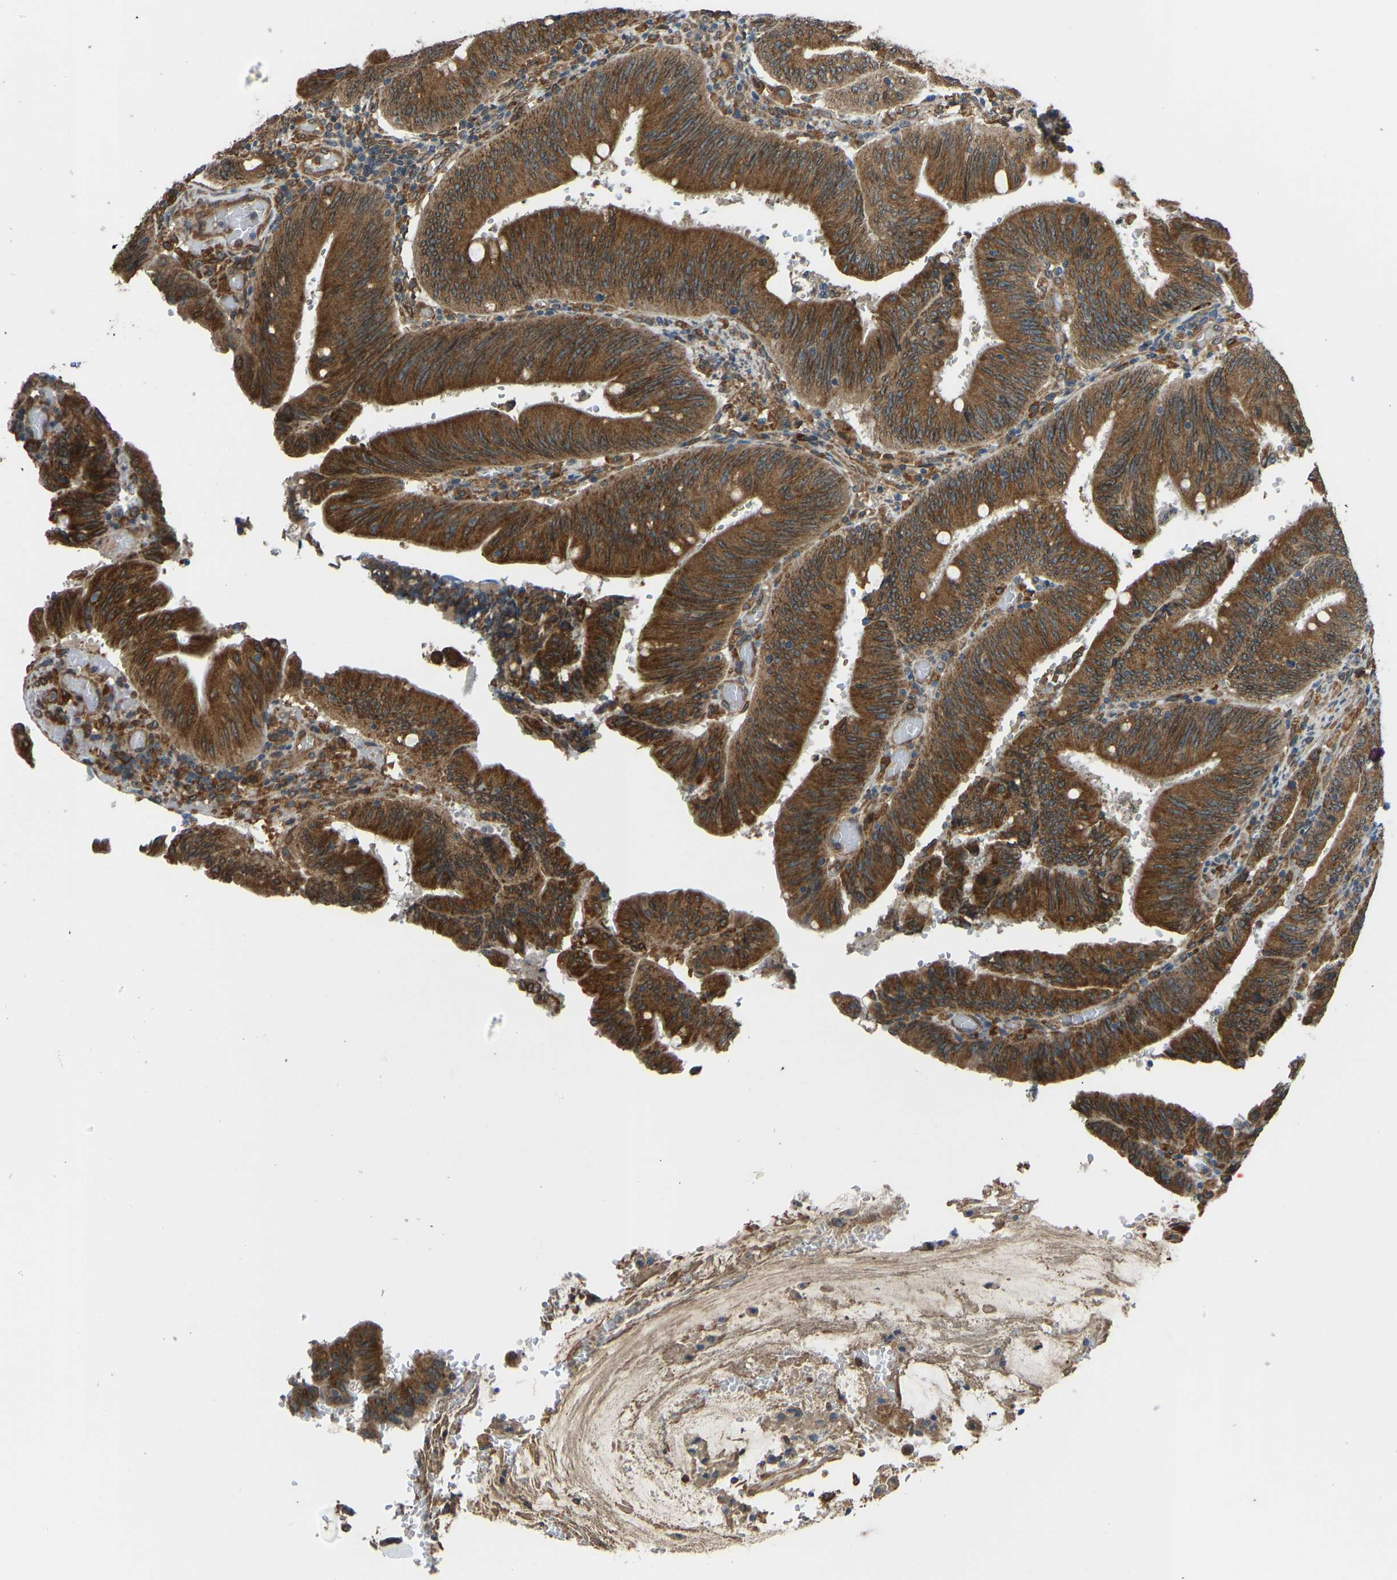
{"staining": {"intensity": "strong", "quantity": ">75%", "location": "cytoplasmic/membranous"}, "tissue": "colorectal cancer", "cell_type": "Tumor cells", "image_type": "cancer", "snomed": [{"axis": "morphology", "description": "Normal tissue, NOS"}, {"axis": "morphology", "description": "Adenocarcinoma, NOS"}, {"axis": "topography", "description": "Rectum"}], "caption": "A micrograph of human adenocarcinoma (colorectal) stained for a protein reveals strong cytoplasmic/membranous brown staining in tumor cells. The staining is performed using DAB brown chromogen to label protein expression. The nuclei are counter-stained blue using hematoxylin.", "gene": "OS9", "patient": {"sex": "female", "age": 66}}